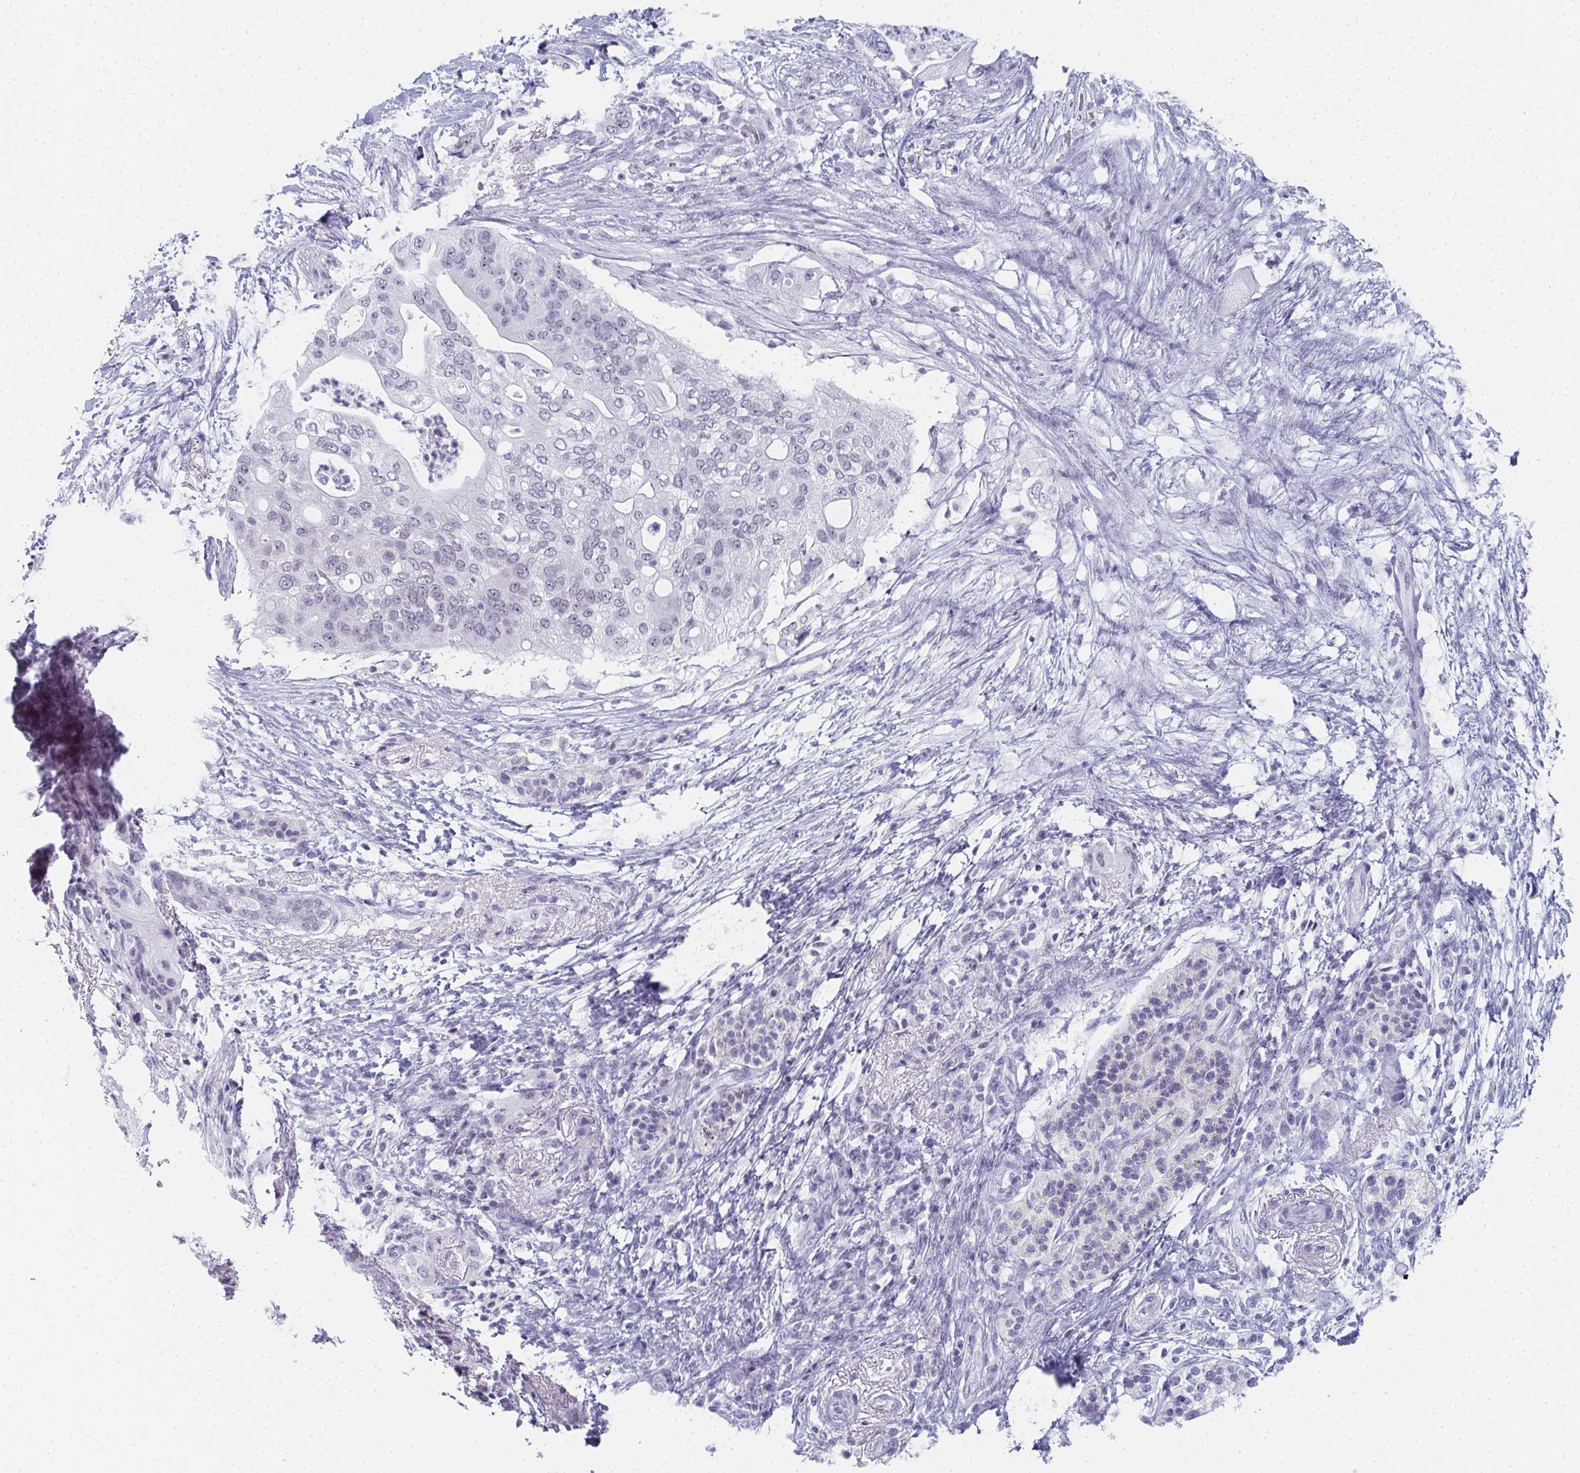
{"staining": {"intensity": "negative", "quantity": "none", "location": "none"}, "tissue": "pancreatic cancer", "cell_type": "Tumor cells", "image_type": "cancer", "snomed": [{"axis": "morphology", "description": "Adenocarcinoma, NOS"}, {"axis": "topography", "description": "Pancreas"}], "caption": "Human pancreatic cancer (adenocarcinoma) stained for a protein using immunohistochemistry (IHC) exhibits no staining in tumor cells.", "gene": "PYCR3", "patient": {"sex": "female", "age": 72}}